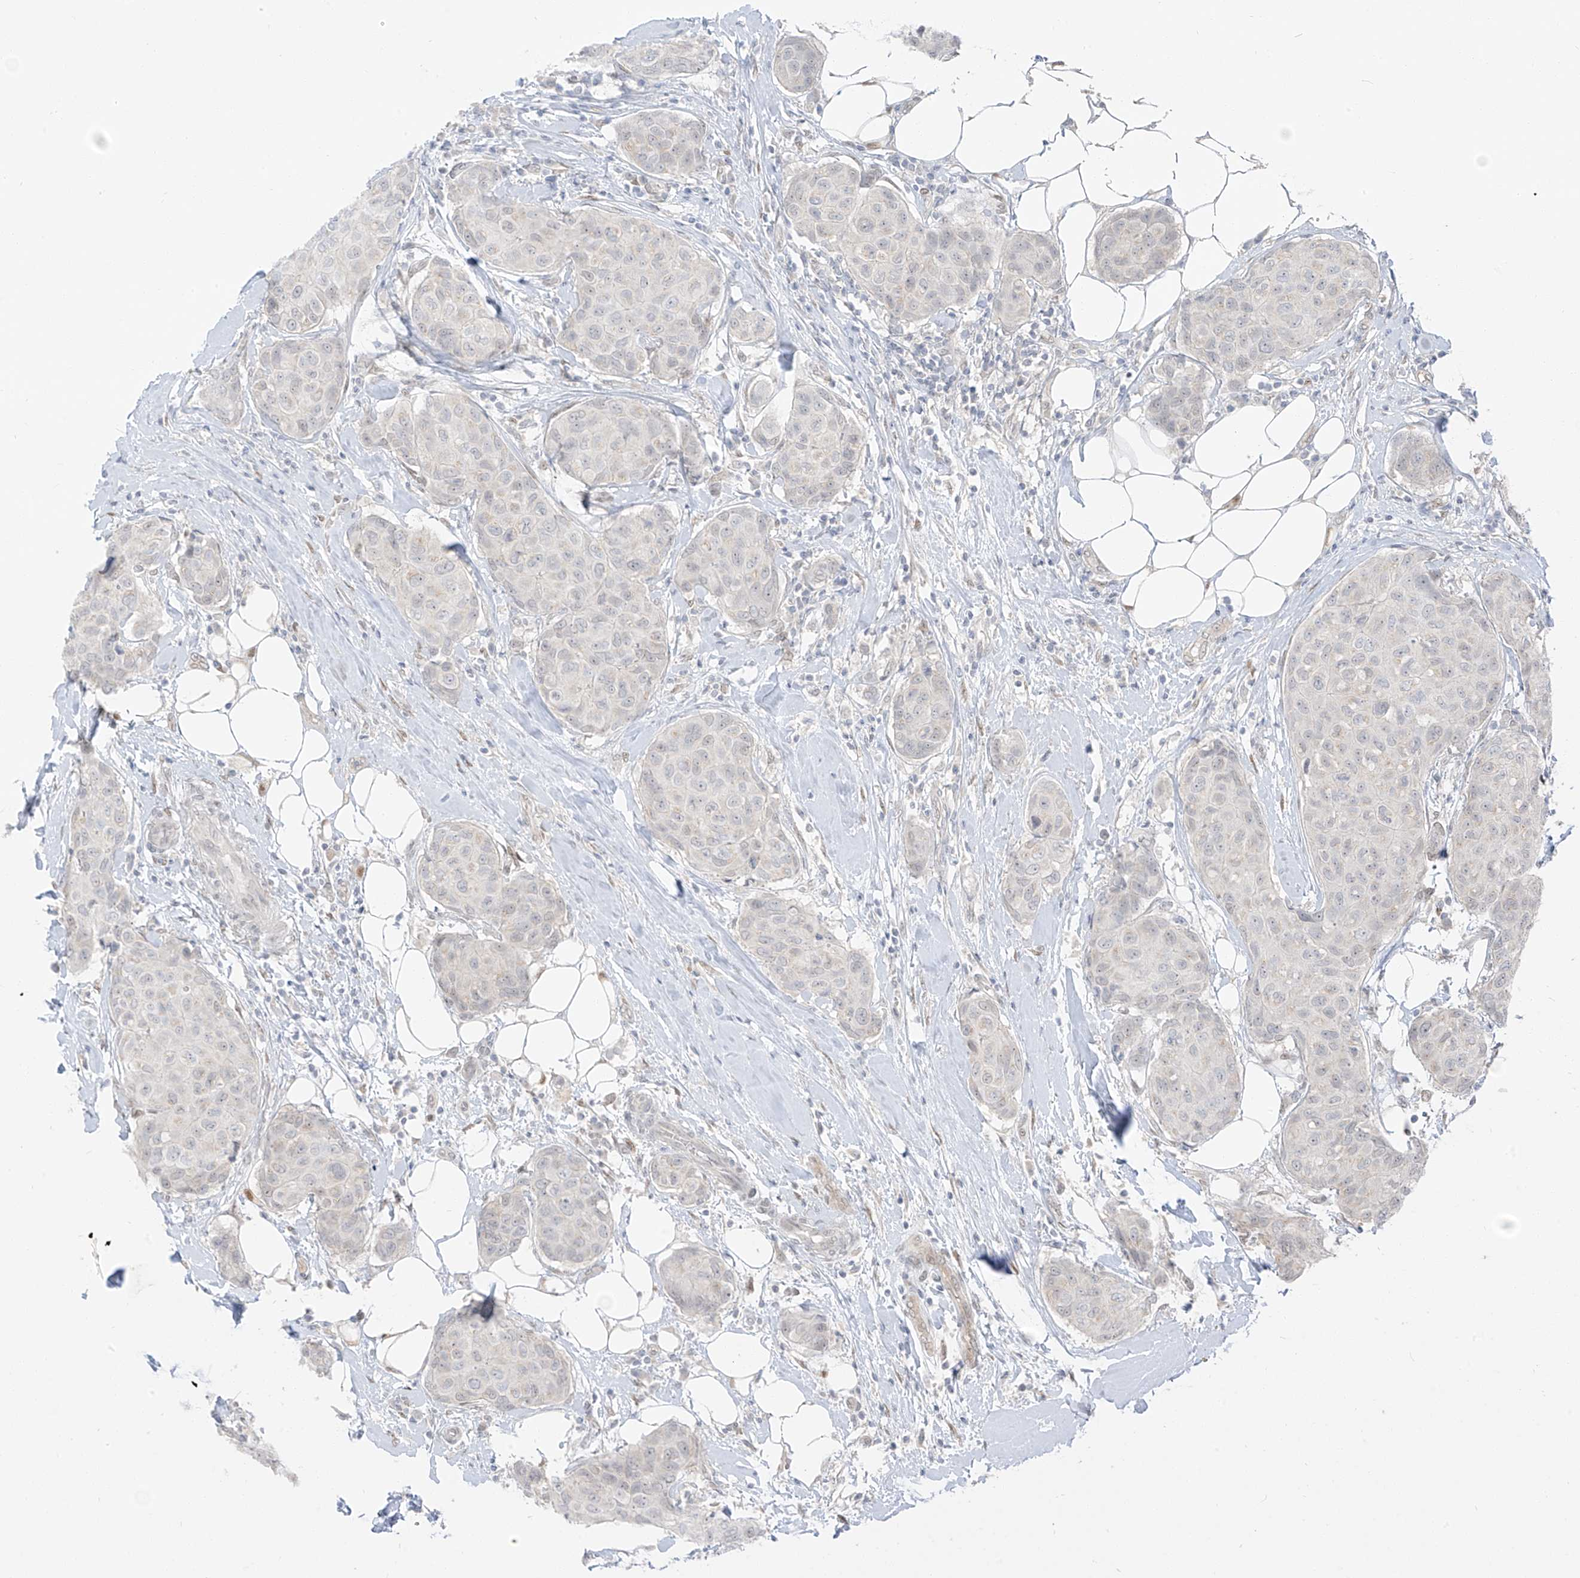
{"staining": {"intensity": "negative", "quantity": "none", "location": "none"}, "tissue": "breast cancer", "cell_type": "Tumor cells", "image_type": "cancer", "snomed": [{"axis": "morphology", "description": "Duct carcinoma"}, {"axis": "topography", "description": "Breast"}], "caption": "High power microscopy image of an immunohistochemistry (IHC) image of breast infiltrating ductal carcinoma, revealing no significant expression in tumor cells.", "gene": "ZNF774", "patient": {"sex": "female", "age": 80}}